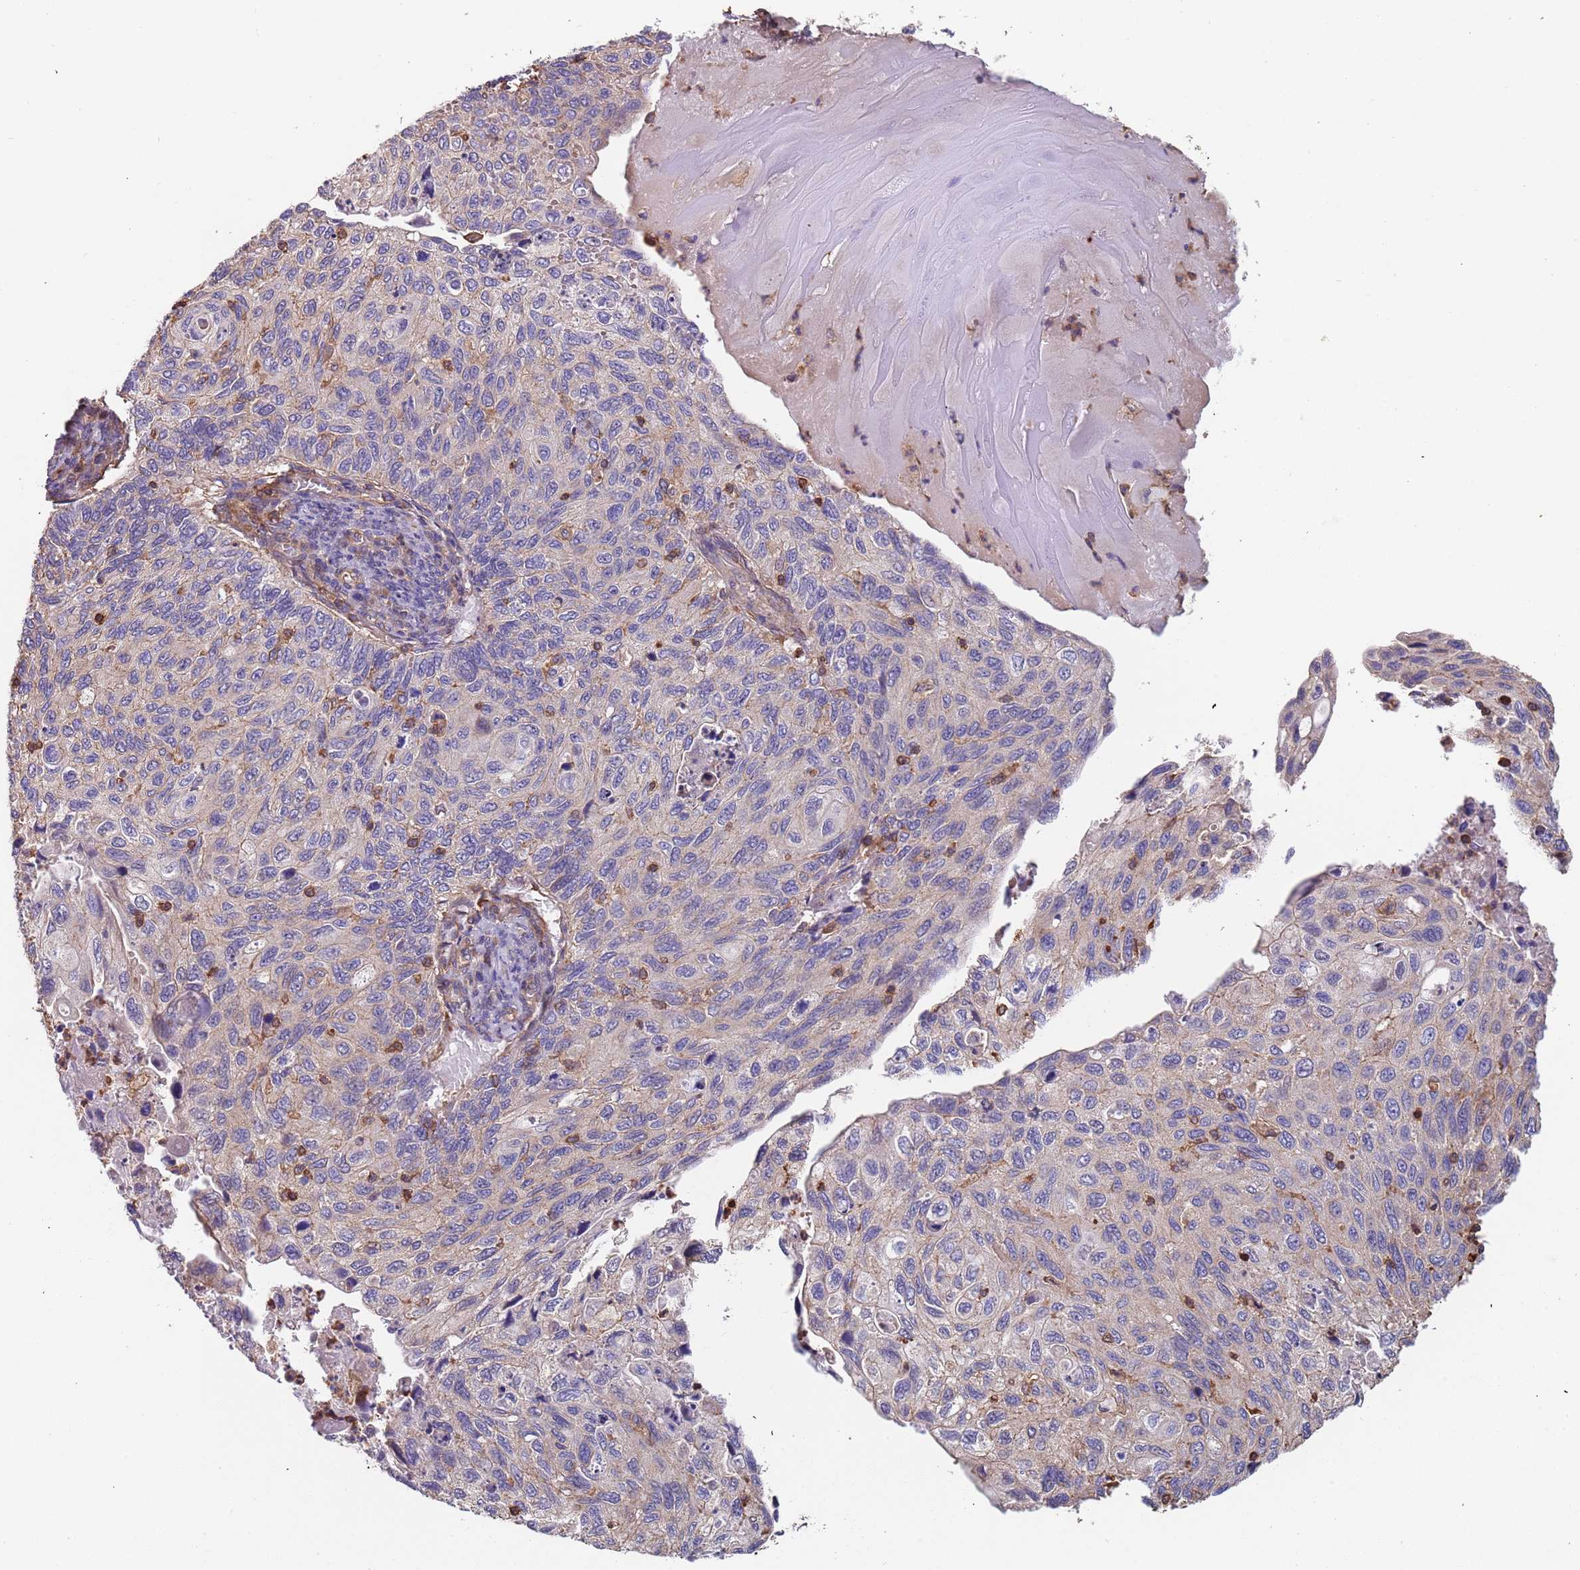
{"staining": {"intensity": "negative", "quantity": "none", "location": "none"}, "tissue": "cervical cancer", "cell_type": "Tumor cells", "image_type": "cancer", "snomed": [{"axis": "morphology", "description": "Squamous cell carcinoma, NOS"}, {"axis": "topography", "description": "Cervix"}], "caption": "Cervical cancer stained for a protein using immunohistochemistry (IHC) shows no positivity tumor cells.", "gene": "SYT4", "patient": {"sex": "female", "age": 70}}